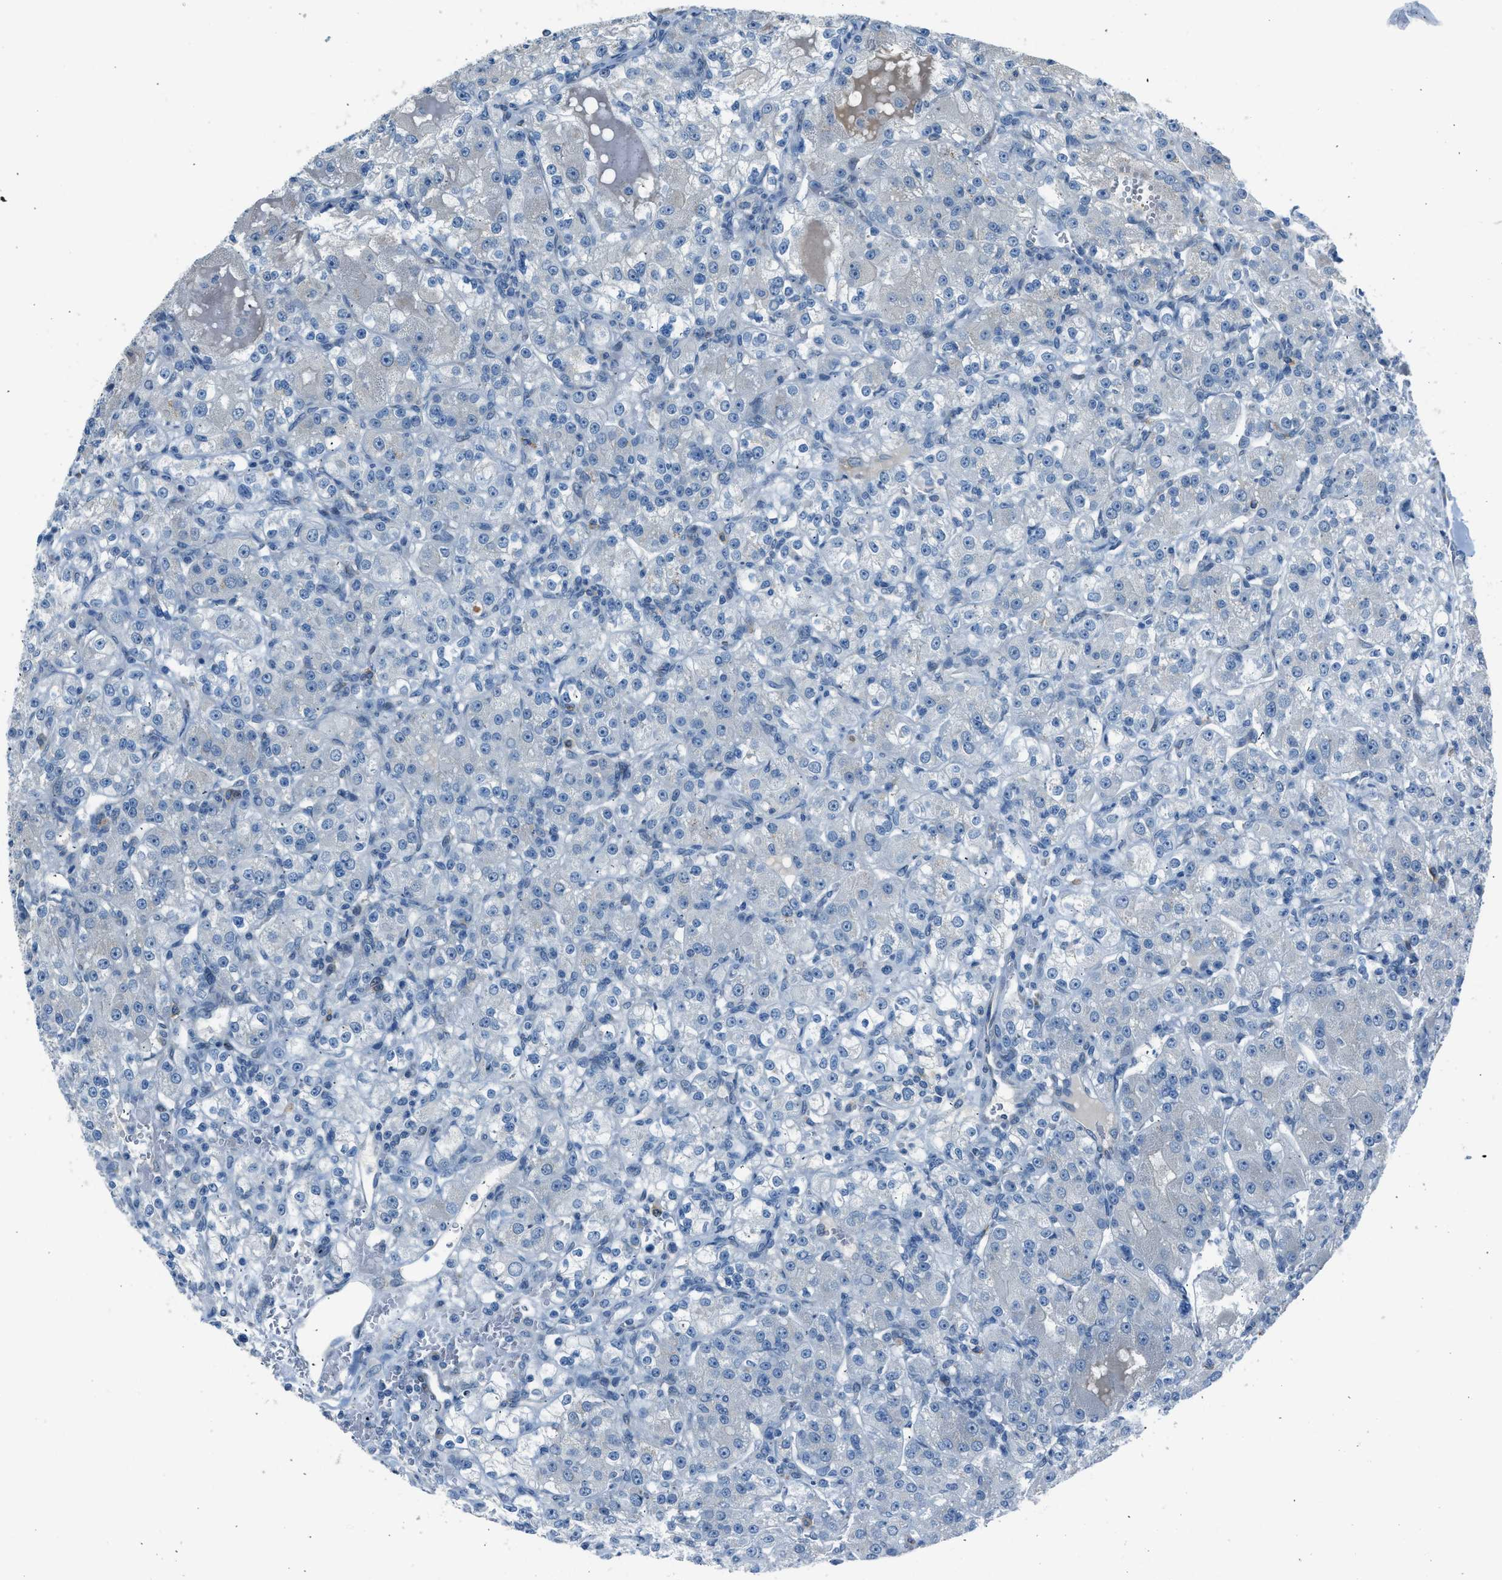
{"staining": {"intensity": "negative", "quantity": "none", "location": "none"}, "tissue": "renal cancer", "cell_type": "Tumor cells", "image_type": "cancer", "snomed": [{"axis": "morphology", "description": "Normal tissue, NOS"}, {"axis": "morphology", "description": "Adenocarcinoma, NOS"}, {"axis": "topography", "description": "Kidney"}], "caption": "Immunohistochemical staining of human renal cancer demonstrates no significant staining in tumor cells. (Stains: DAB (3,3'-diaminobenzidine) IHC with hematoxylin counter stain, Microscopy: brightfield microscopy at high magnification).", "gene": "RNF41", "patient": {"sex": "male", "age": 61}}